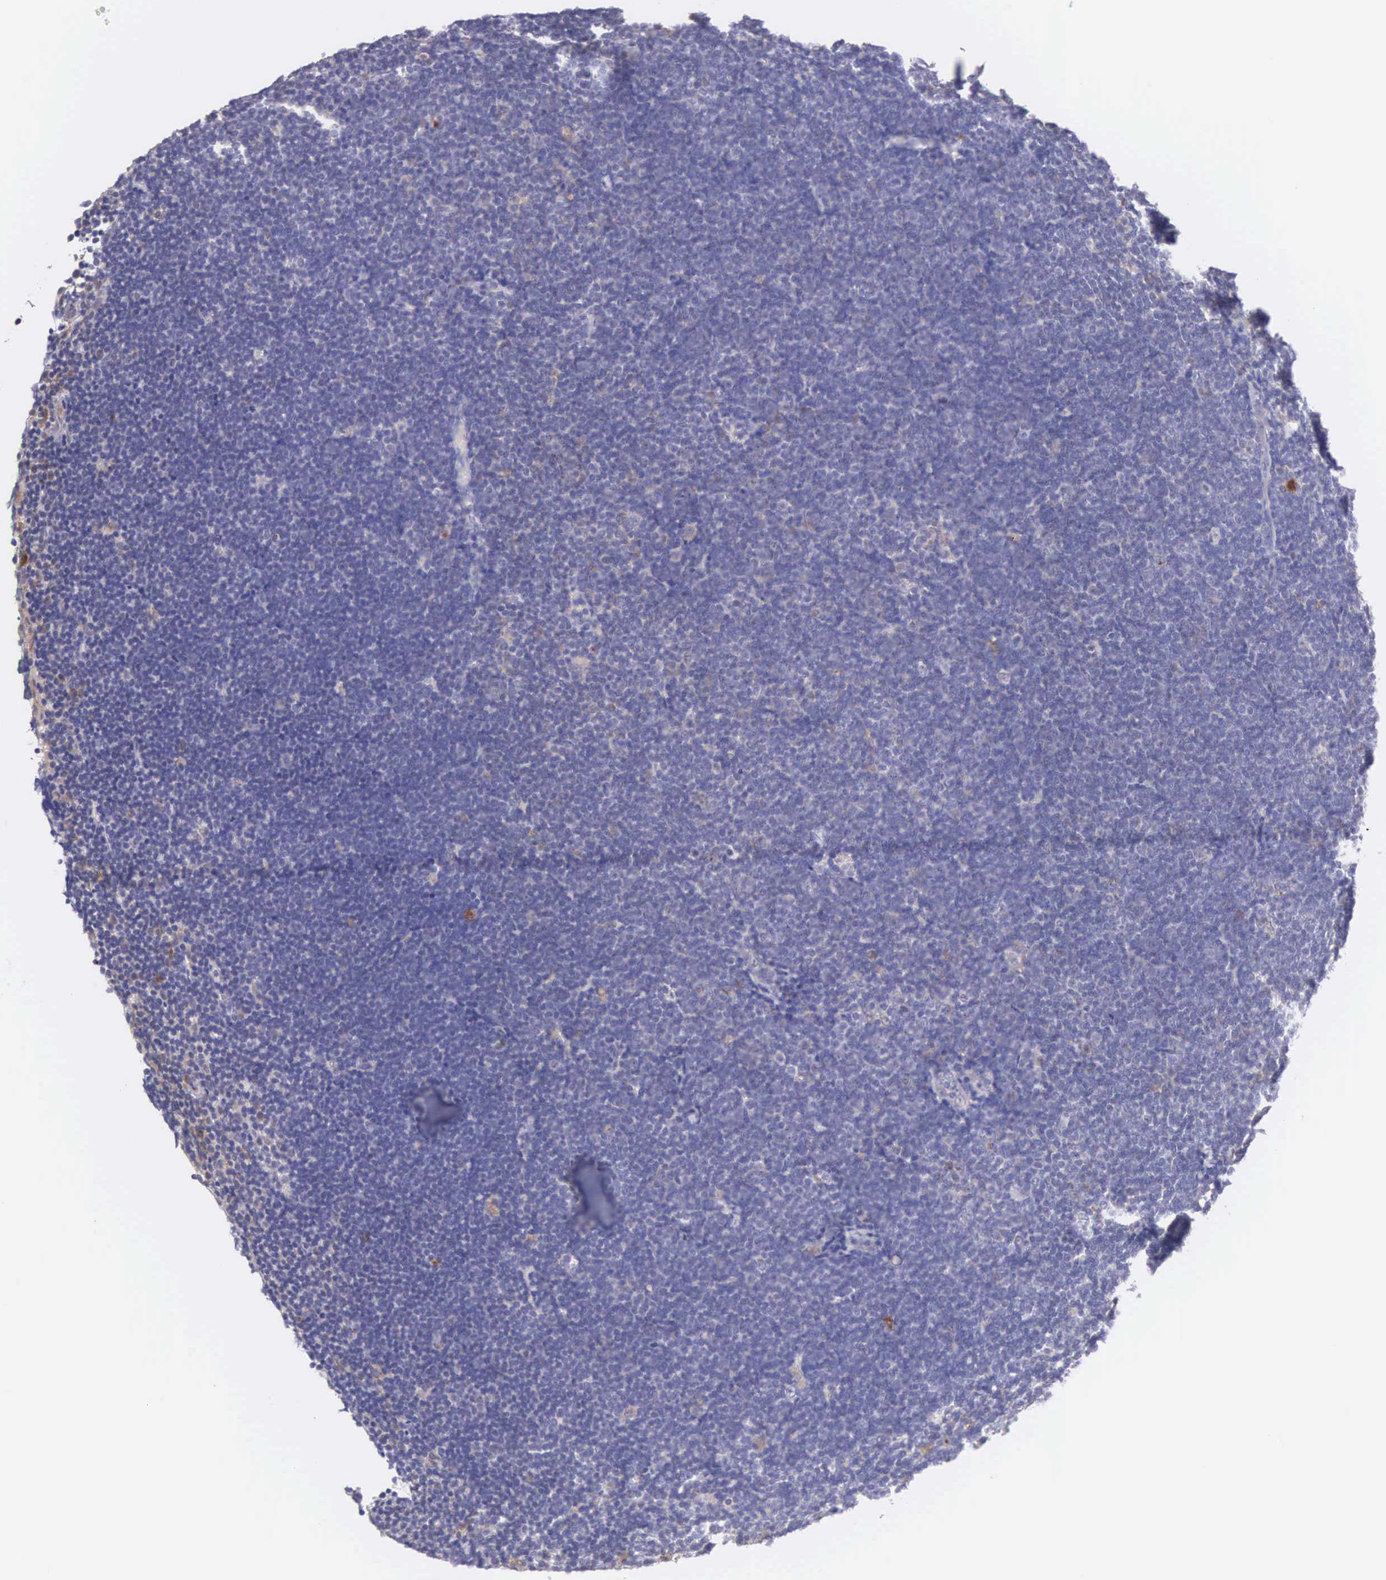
{"staining": {"intensity": "weak", "quantity": "<25%", "location": "cytoplasmic/membranous"}, "tissue": "lymphoma", "cell_type": "Tumor cells", "image_type": "cancer", "snomed": [{"axis": "morphology", "description": "Malignant lymphoma, non-Hodgkin's type, Low grade"}, {"axis": "topography", "description": "Lymph node"}], "caption": "Immunohistochemistry (IHC) image of neoplastic tissue: human malignant lymphoma, non-Hodgkin's type (low-grade) stained with DAB (3,3'-diaminobenzidine) demonstrates no significant protein expression in tumor cells.", "gene": "NSDHL", "patient": {"sex": "female", "age": 51}}